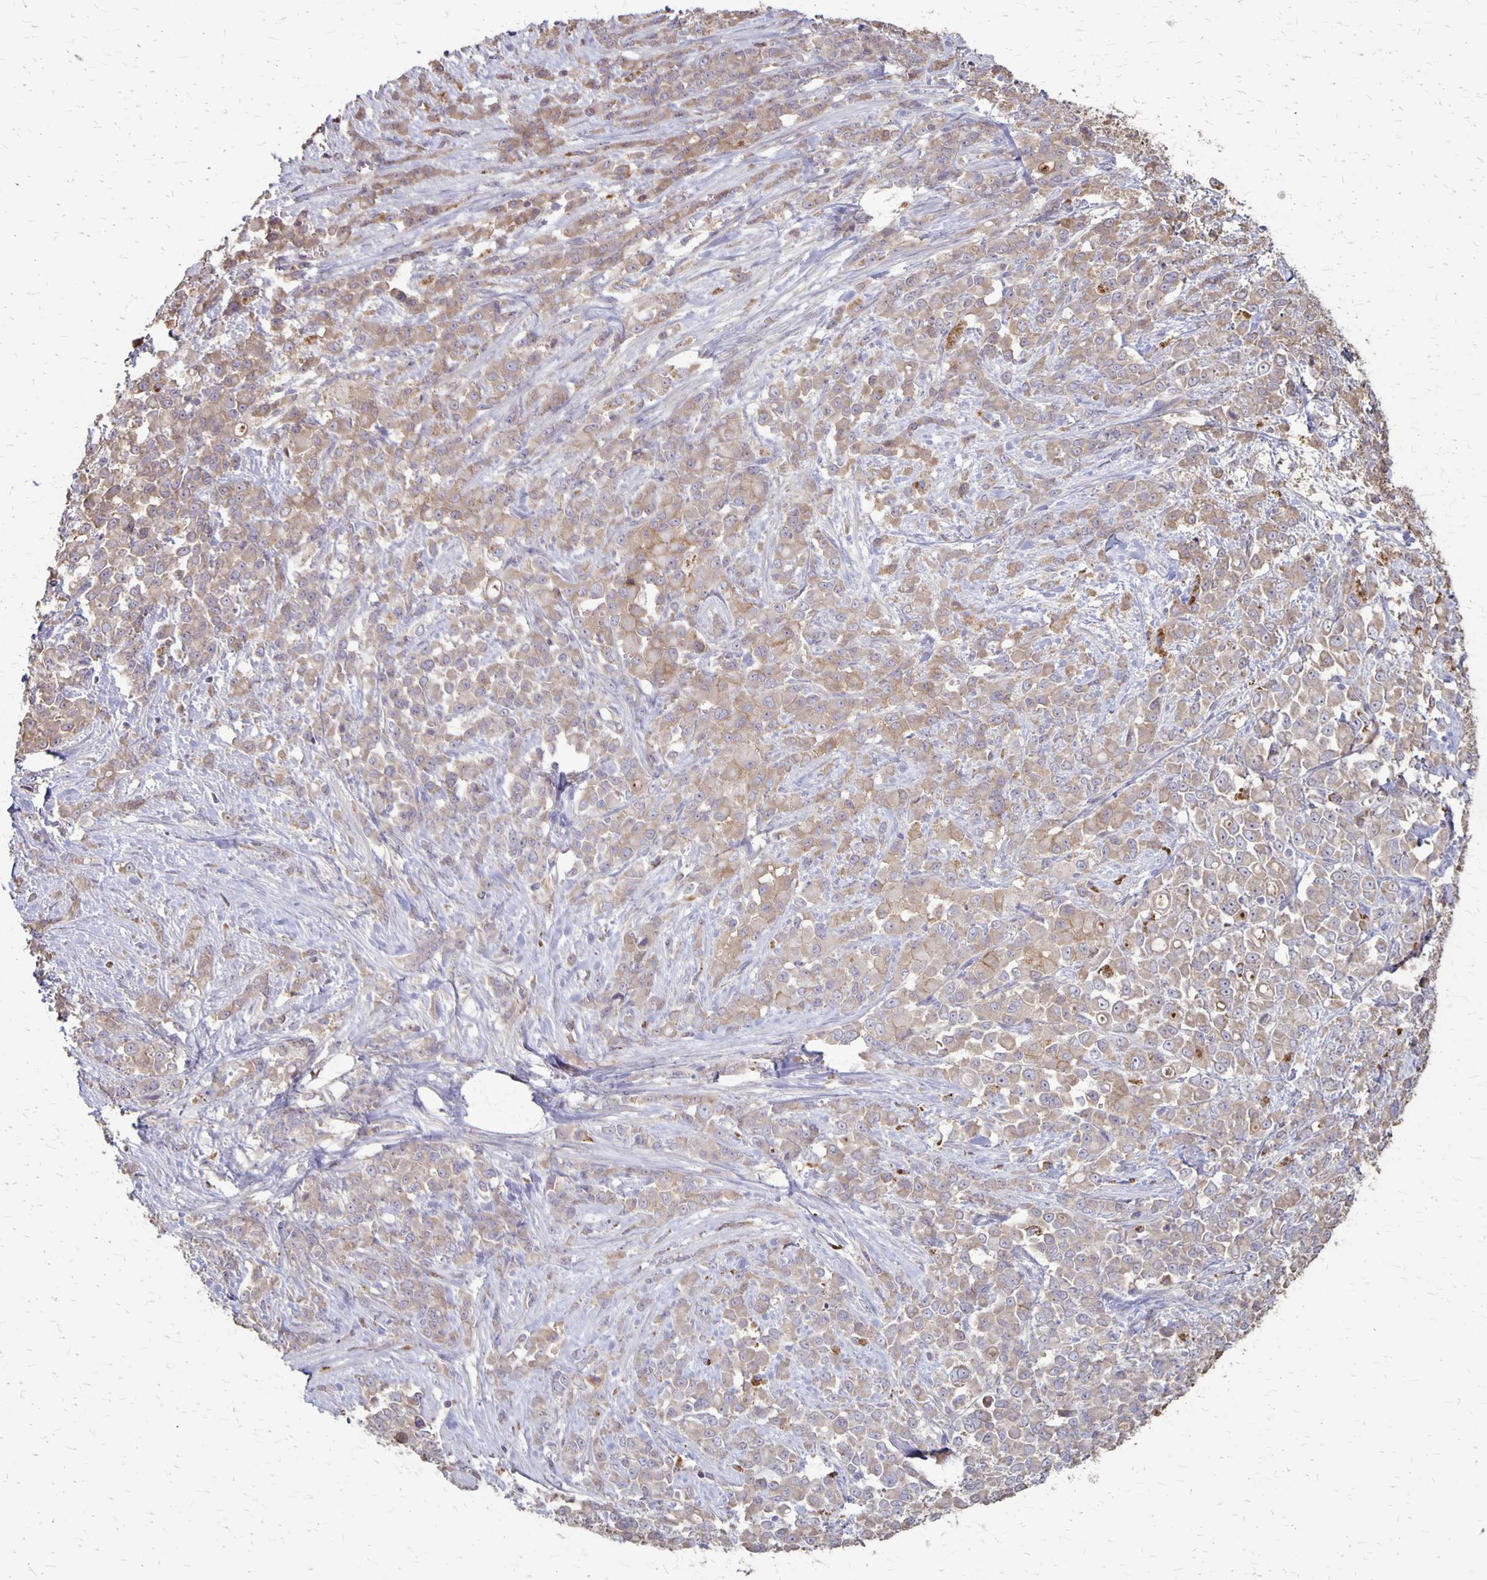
{"staining": {"intensity": "weak", "quantity": ">75%", "location": "cytoplasmic/membranous"}, "tissue": "stomach cancer", "cell_type": "Tumor cells", "image_type": "cancer", "snomed": [{"axis": "morphology", "description": "Adenocarcinoma, NOS"}, {"axis": "topography", "description": "Stomach"}], "caption": "Immunohistochemistry photomicrograph of neoplastic tissue: adenocarcinoma (stomach) stained using IHC exhibits low levels of weak protein expression localized specifically in the cytoplasmic/membranous of tumor cells, appearing as a cytoplasmic/membranous brown color.", "gene": "PROM2", "patient": {"sex": "female", "age": 76}}